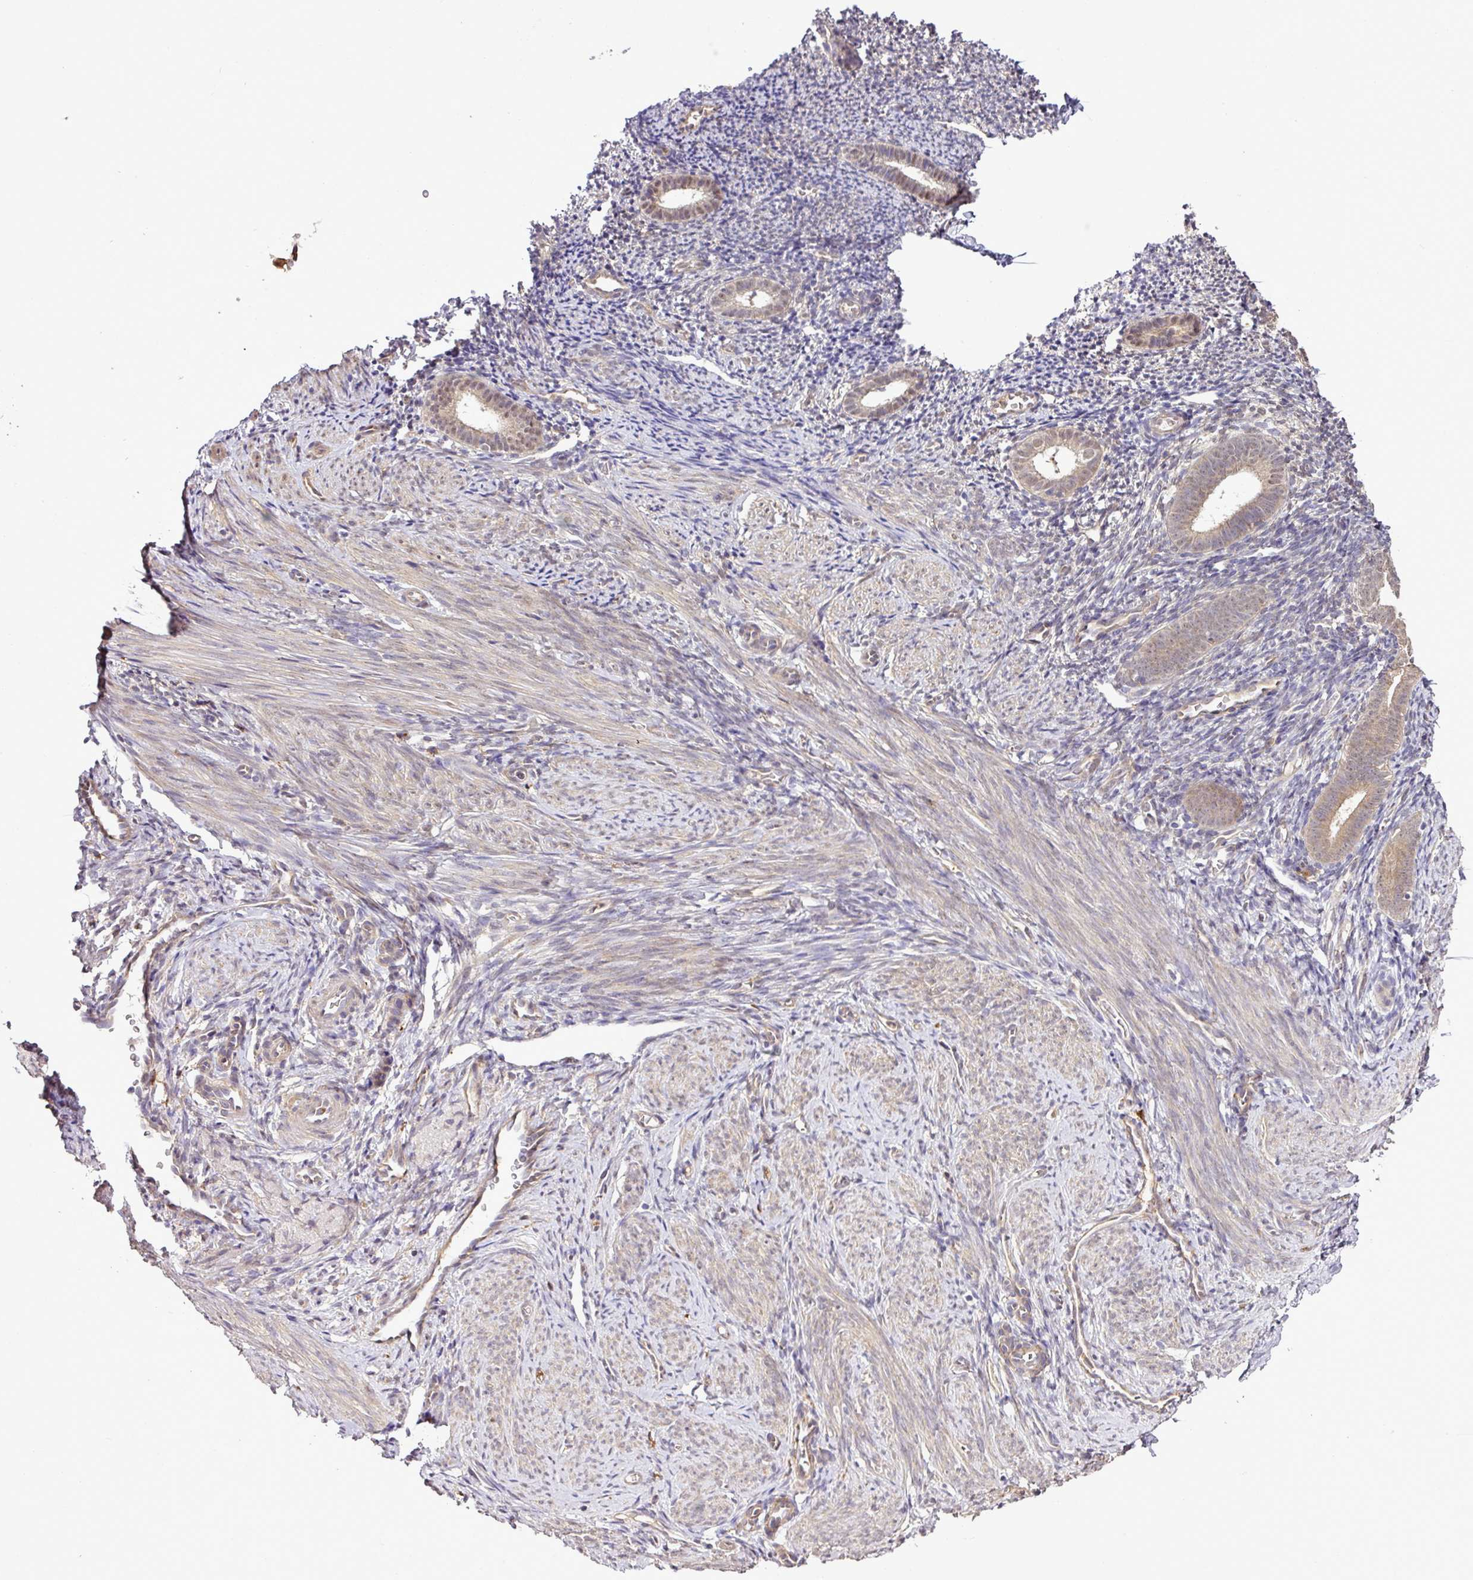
{"staining": {"intensity": "negative", "quantity": "none", "location": "none"}, "tissue": "endometrium", "cell_type": "Cells in endometrial stroma", "image_type": "normal", "snomed": [{"axis": "morphology", "description": "Normal tissue, NOS"}, {"axis": "topography", "description": "Endometrium"}], "caption": "High magnification brightfield microscopy of benign endometrium stained with DAB (3,3'-diaminobenzidine) (brown) and counterstained with hematoxylin (blue): cells in endometrial stroma show no significant expression.", "gene": "TMEM107", "patient": {"sex": "female", "age": 39}}